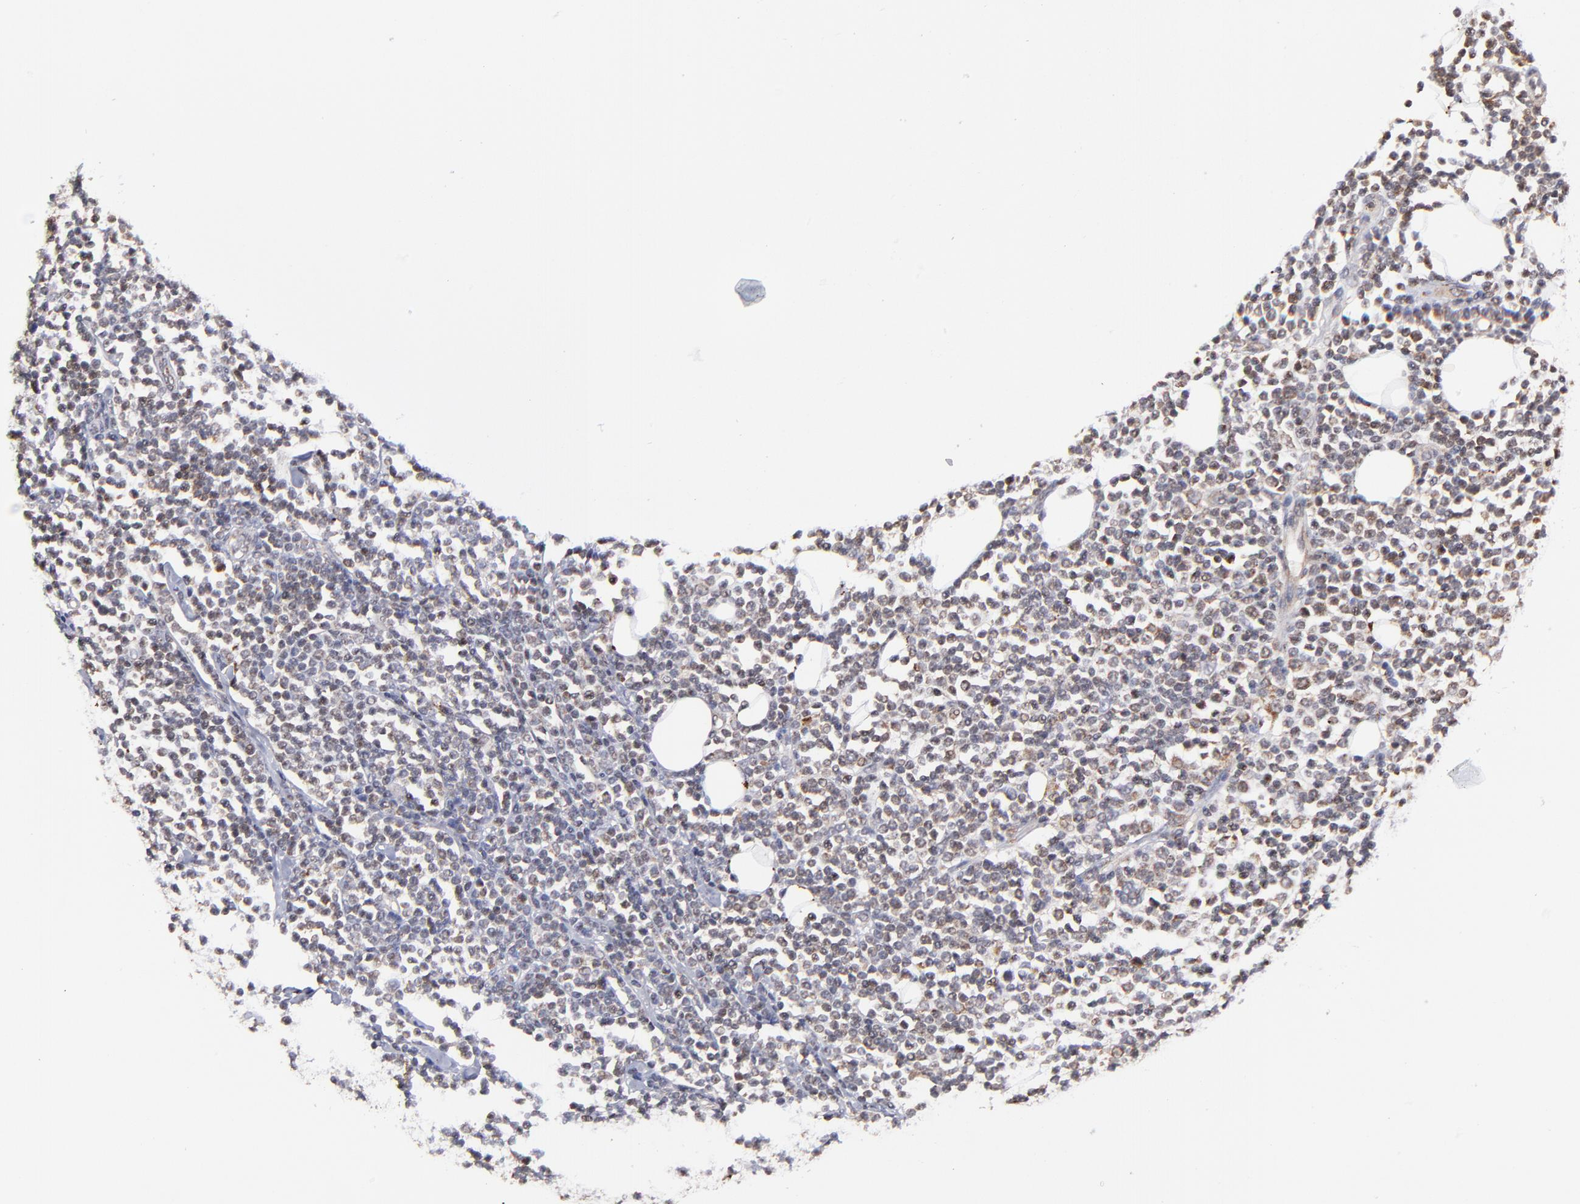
{"staining": {"intensity": "weak", "quantity": "<25%", "location": "cytoplasmic/membranous"}, "tissue": "lymphoma", "cell_type": "Tumor cells", "image_type": "cancer", "snomed": [{"axis": "morphology", "description": "Malignant lymphoma, non-Hodgkin's type, Low grade"}, {"axis": "topography", "description": "Soft tissue"}], "caption": "Tumor cells show no significant expression in lymphoma.", "gene": "MAP2K7", "patient": {"sex": "male", "age": 92}}